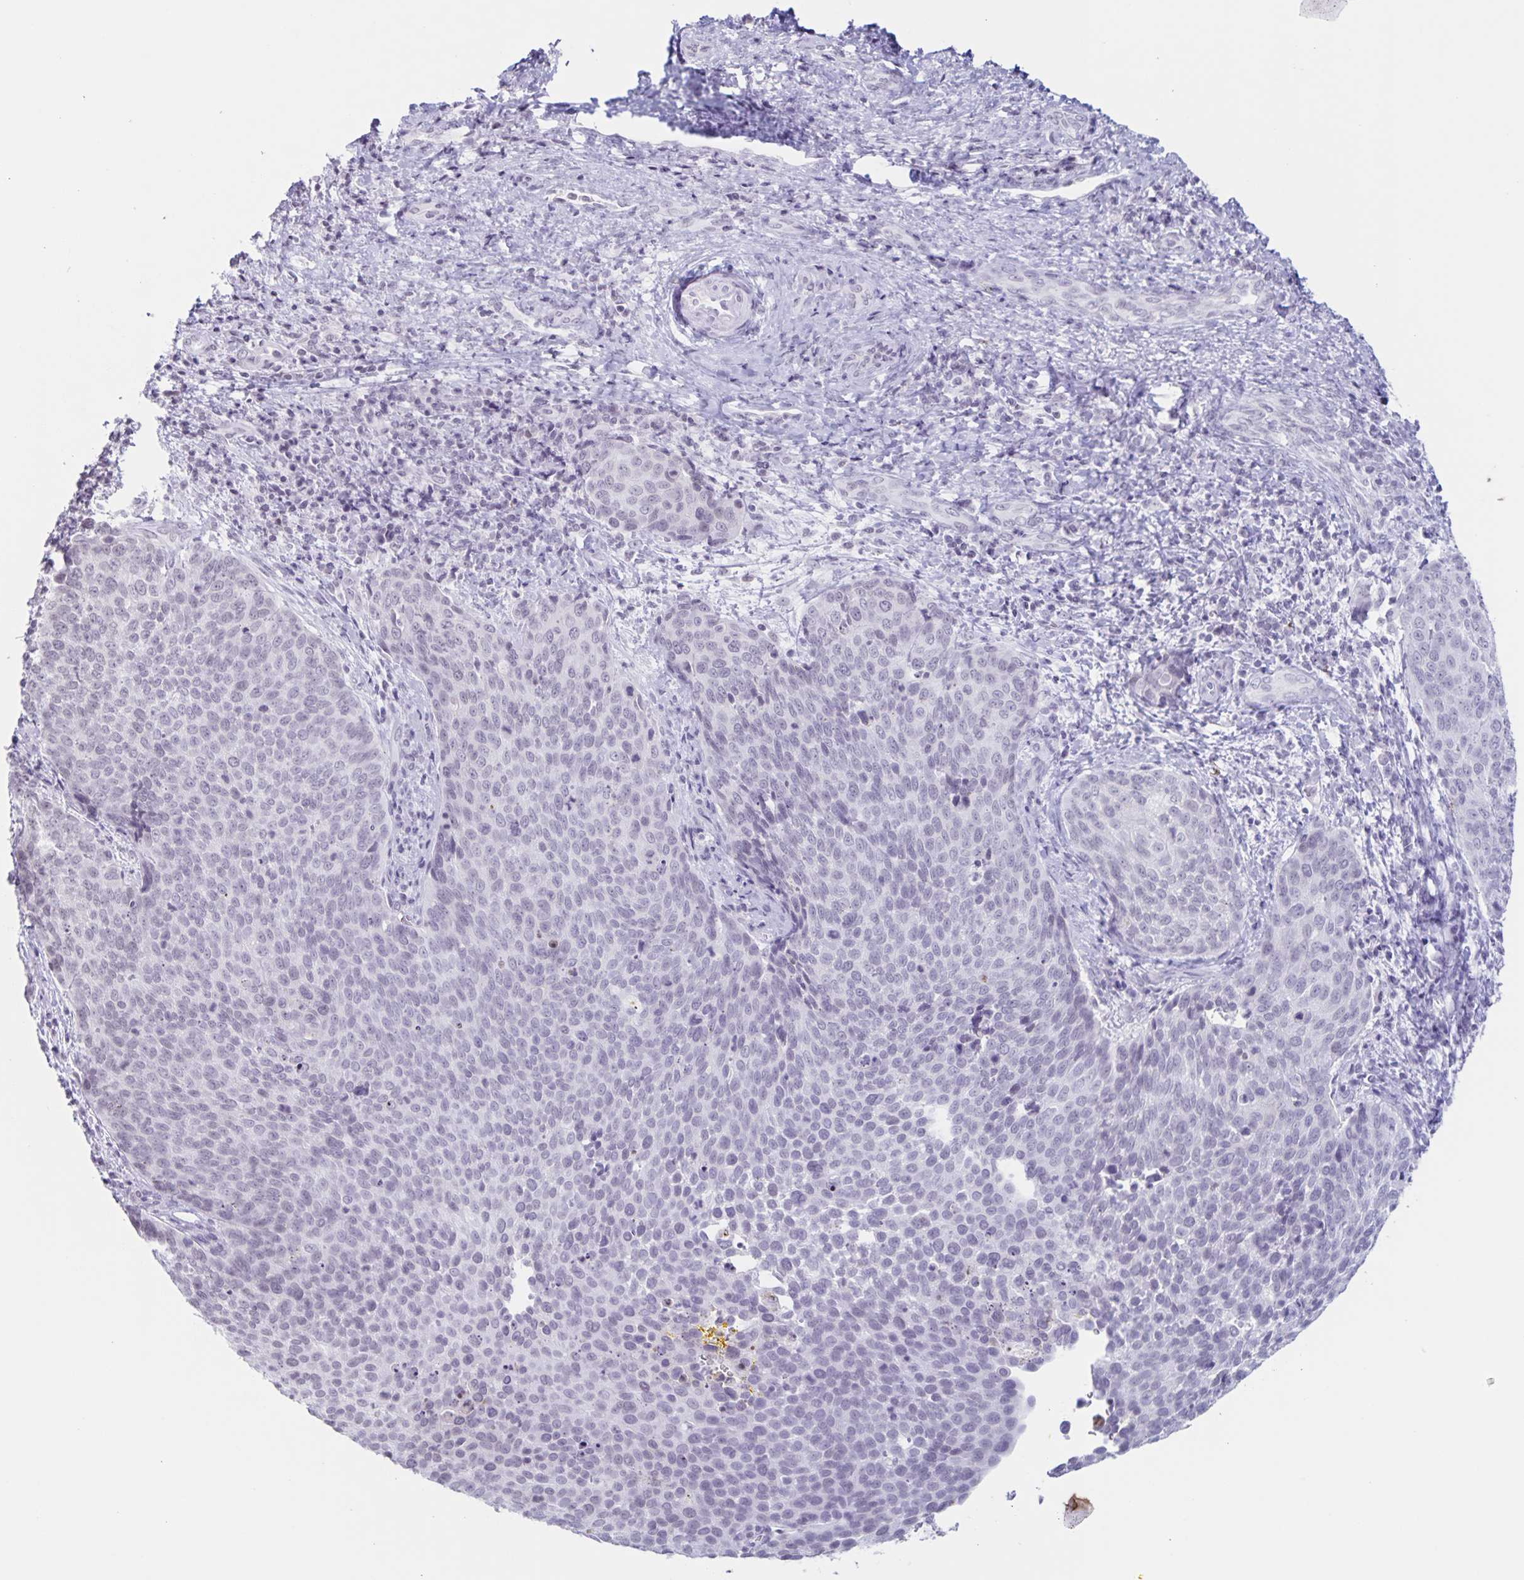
{"staining": {"intensity": "negative", "quantity": "none", "location": "none"}, "tissue": "cervical cancer", "cell_type": "Tumor cells", "image_type": "cancer", "snomed": [{"axis": "morphology", "description": "Squamous cell carcinoma, NOS"}, {"axis": "topography", "description": "Cervix"}], "caption": "There is no significant staining in tumor cells of cervical cancer (squamous cell carcinoma). Brightfield microscopy of immunohistochemistry stained with DAB (brown) and hematoxylin (blue), captured at high magnification.", "gene": "LCE6A", "patient": {"sex": "female", "age": 34}}